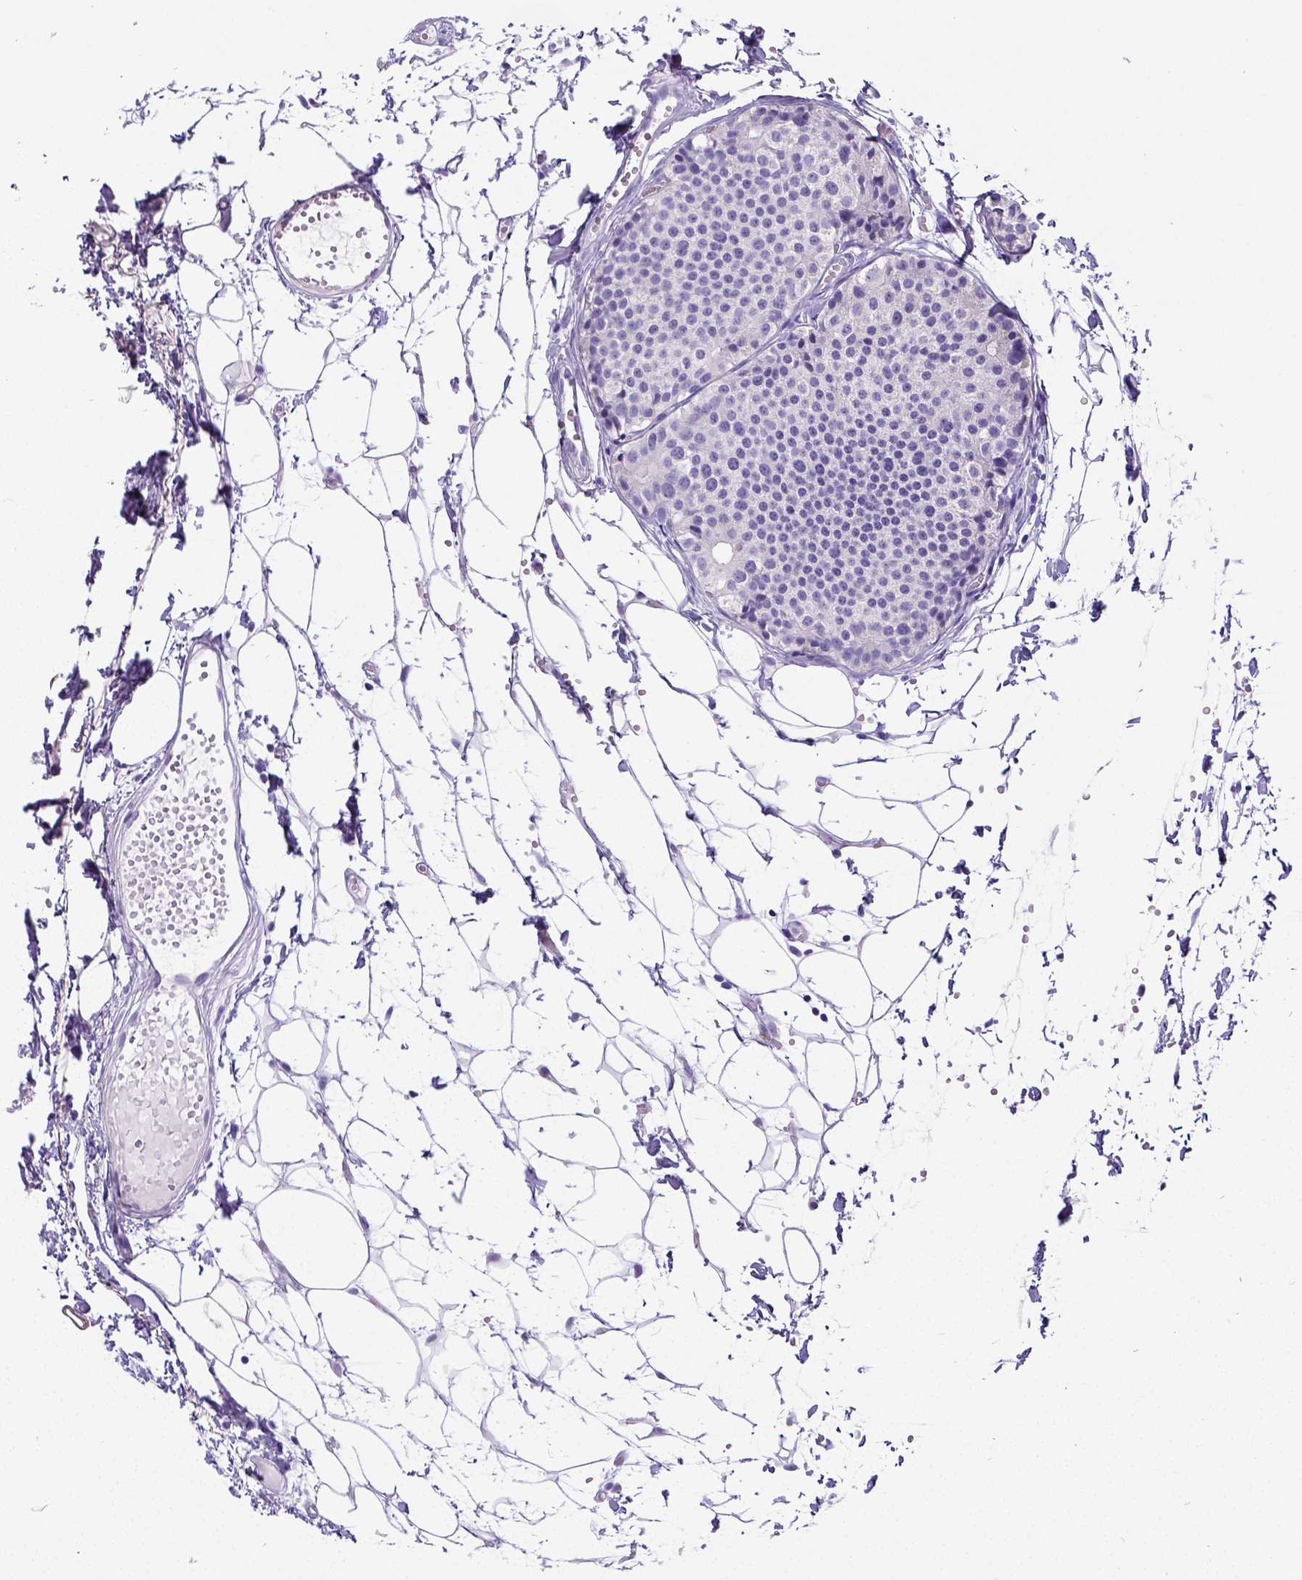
{"staining": {"intensity": "negative", "quantity": "none", "location": "none"}, "tissue": "carcinoid", "cell_type": "Tumor cells", "image_type": "cancer", "snomed": [{"axis": "morphology", "description": "Carcinoid, malignant, NOS"}, {"axis": "topography", "description": "Small intestine"}], "caption": "This histopathology image is of carcinoid stained with immunohistochemistry (IHC) to label a protein in brown with the nuclei are counter-stained blue. There is no staining in tumor cells.", "gene": "SATB2", "patient": {"sex": "female", "age": 65}}